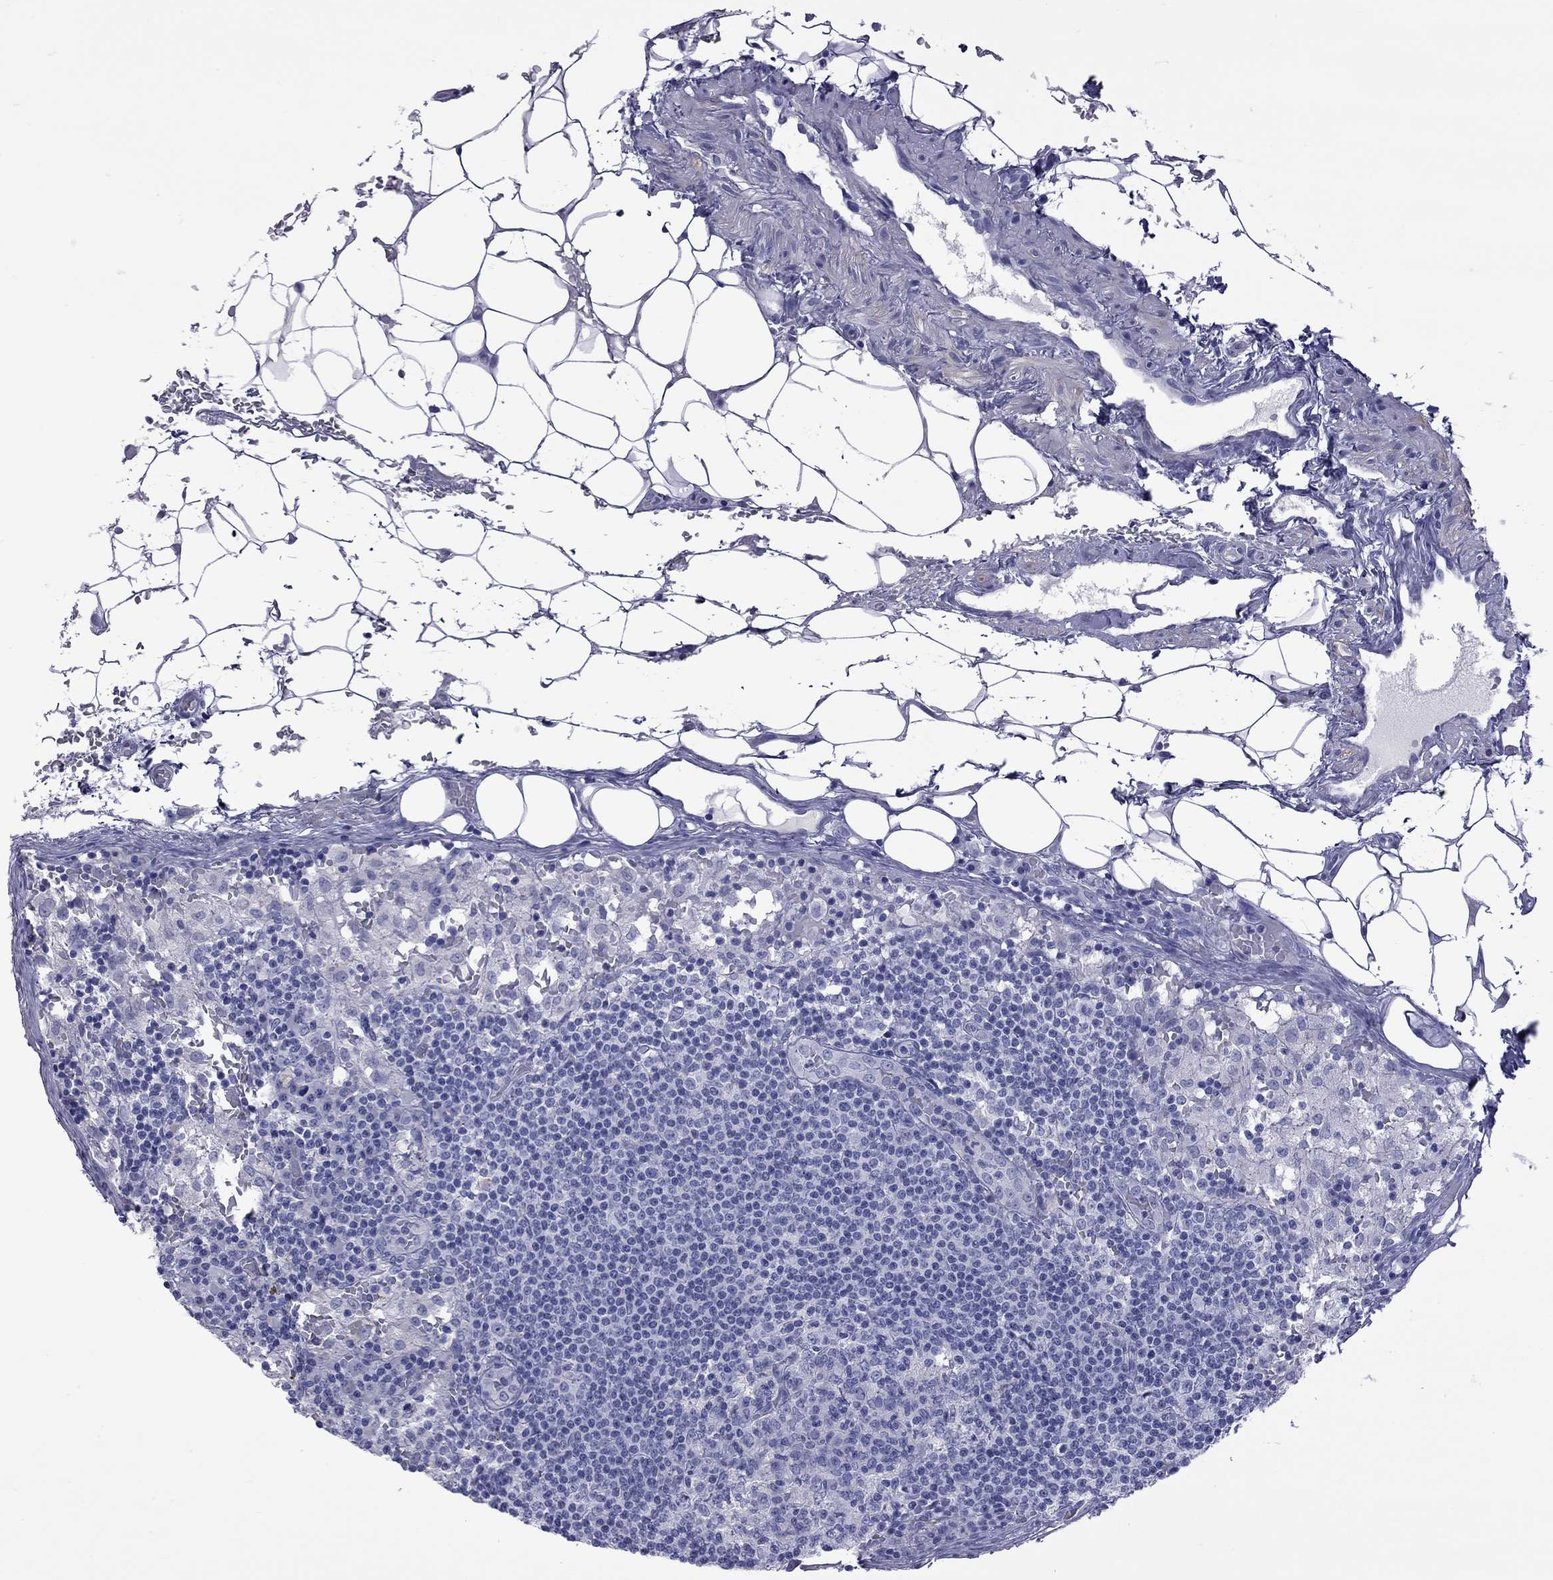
{"staining": {"intensity": "negative", "quantity": "none", "location": "none"}, "tissue": "lymph node", "cell_type": "Germinal center cells", "image_type": "normal", "snomed": [{"axis": "morphology", "description": "Normal tissue, NOS"}, {"axis": "topography", "description": "Lymph node"}], "caption": "The image reveals no staining of germinal center cells in unremarkable lymph node.", "gene": "EPPIN", "patient": {"sex": "male", "age": 62}}